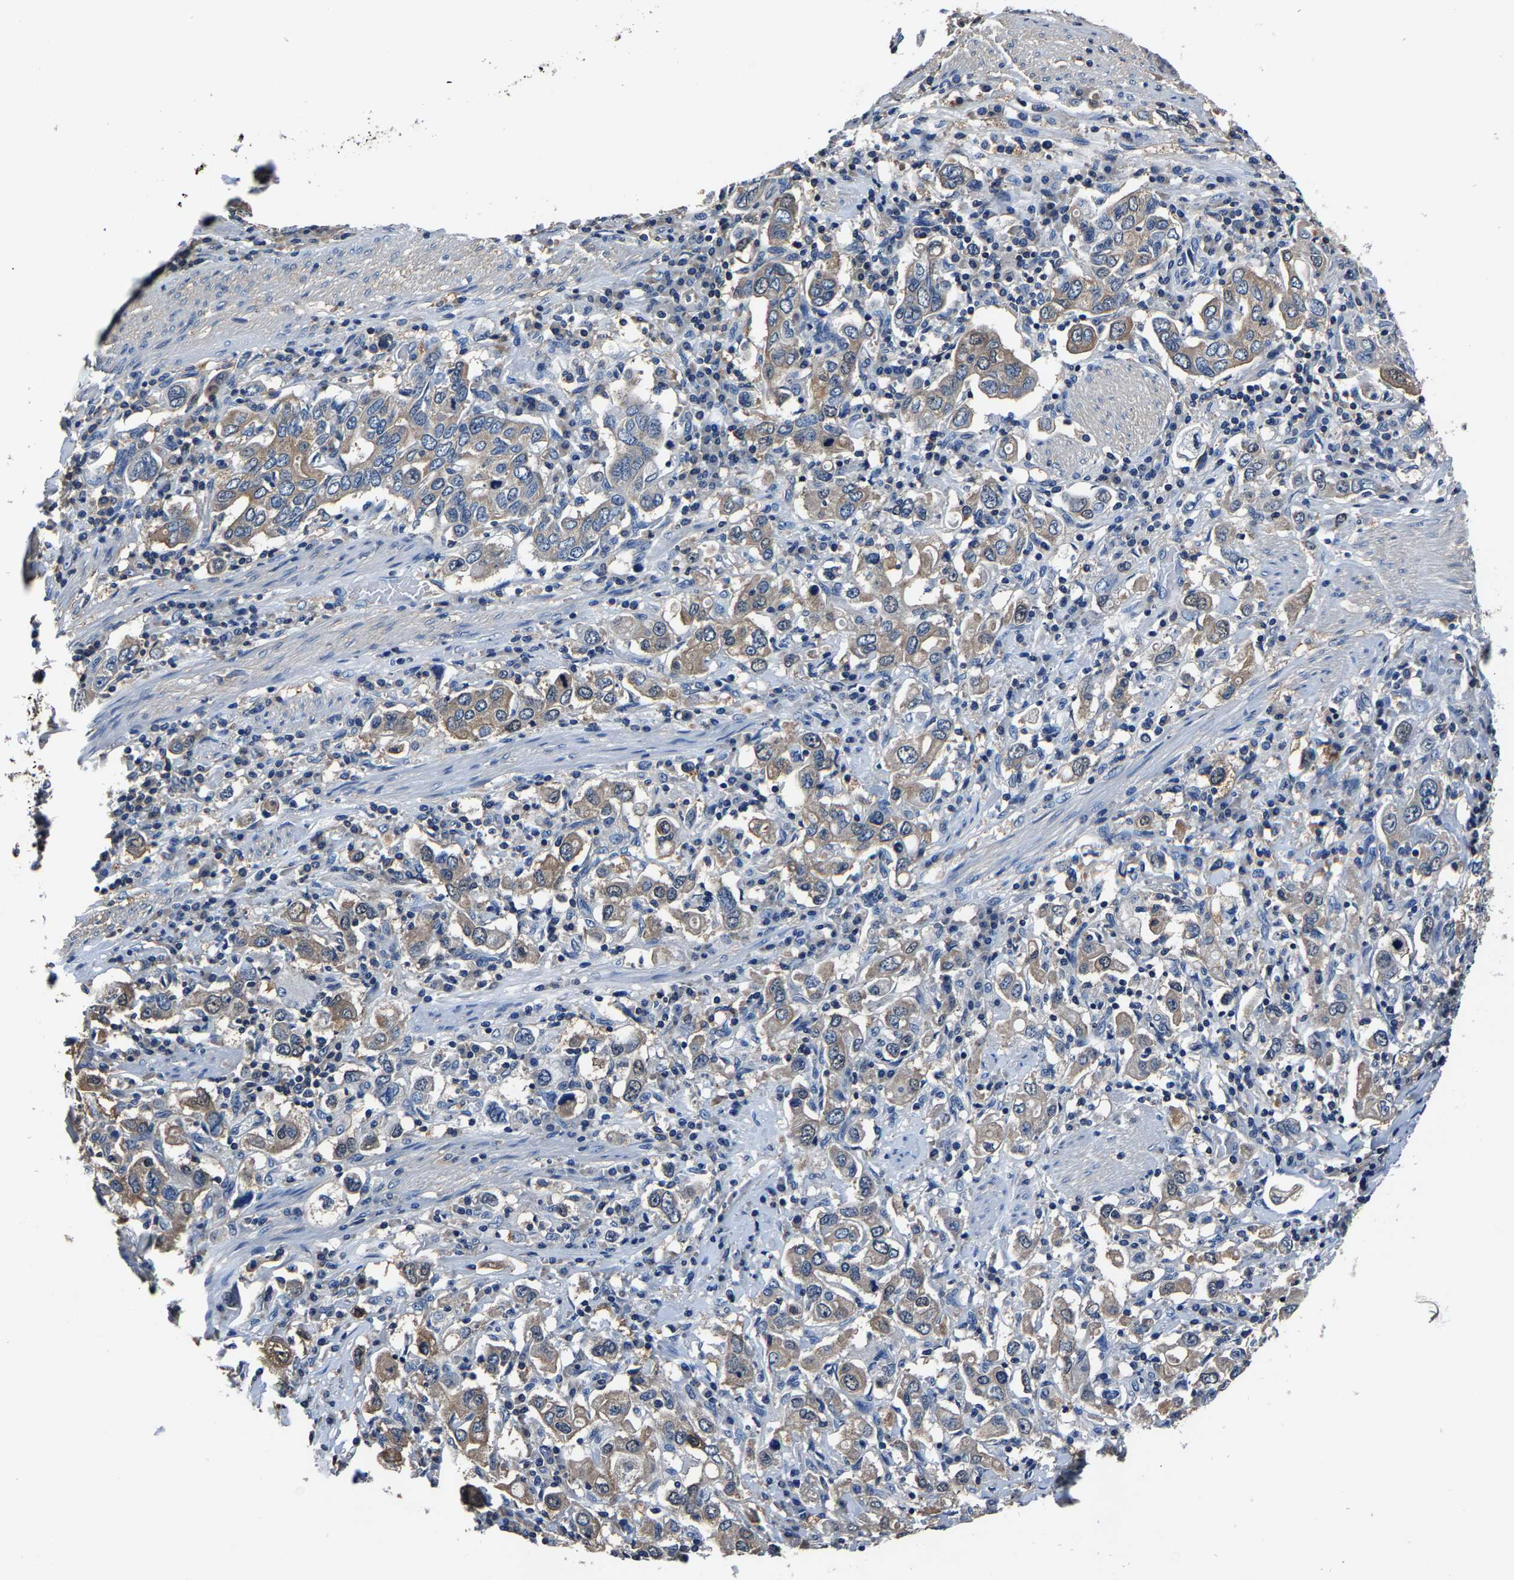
{"staining": {"intensity": "weak", "quantity": "25%-75%", "location": "cytoplasmic/membranous"}, "tissue": "stomach cancer", "cell_type": "Tumor cells", "image_type": "cancer", "snomed": [{"axis": "morphology", "description": "Adenocarcinoma, NOS"}, {"axis": "topography", "description": "Stomach, upper"}], "caption": "High-magnification brightfield microscopy of stomach cancer stained with DAB (3,3'-diaminobenzidine) (brown) and counterstained with hematoxylin (blue). tumor cells exhibit weak cytoplasmic/membranous positivity is appreciated in approximately25%-75% of cells.", "gene": "ALDOB", "patient": {"sex": "male", "age": 62}}